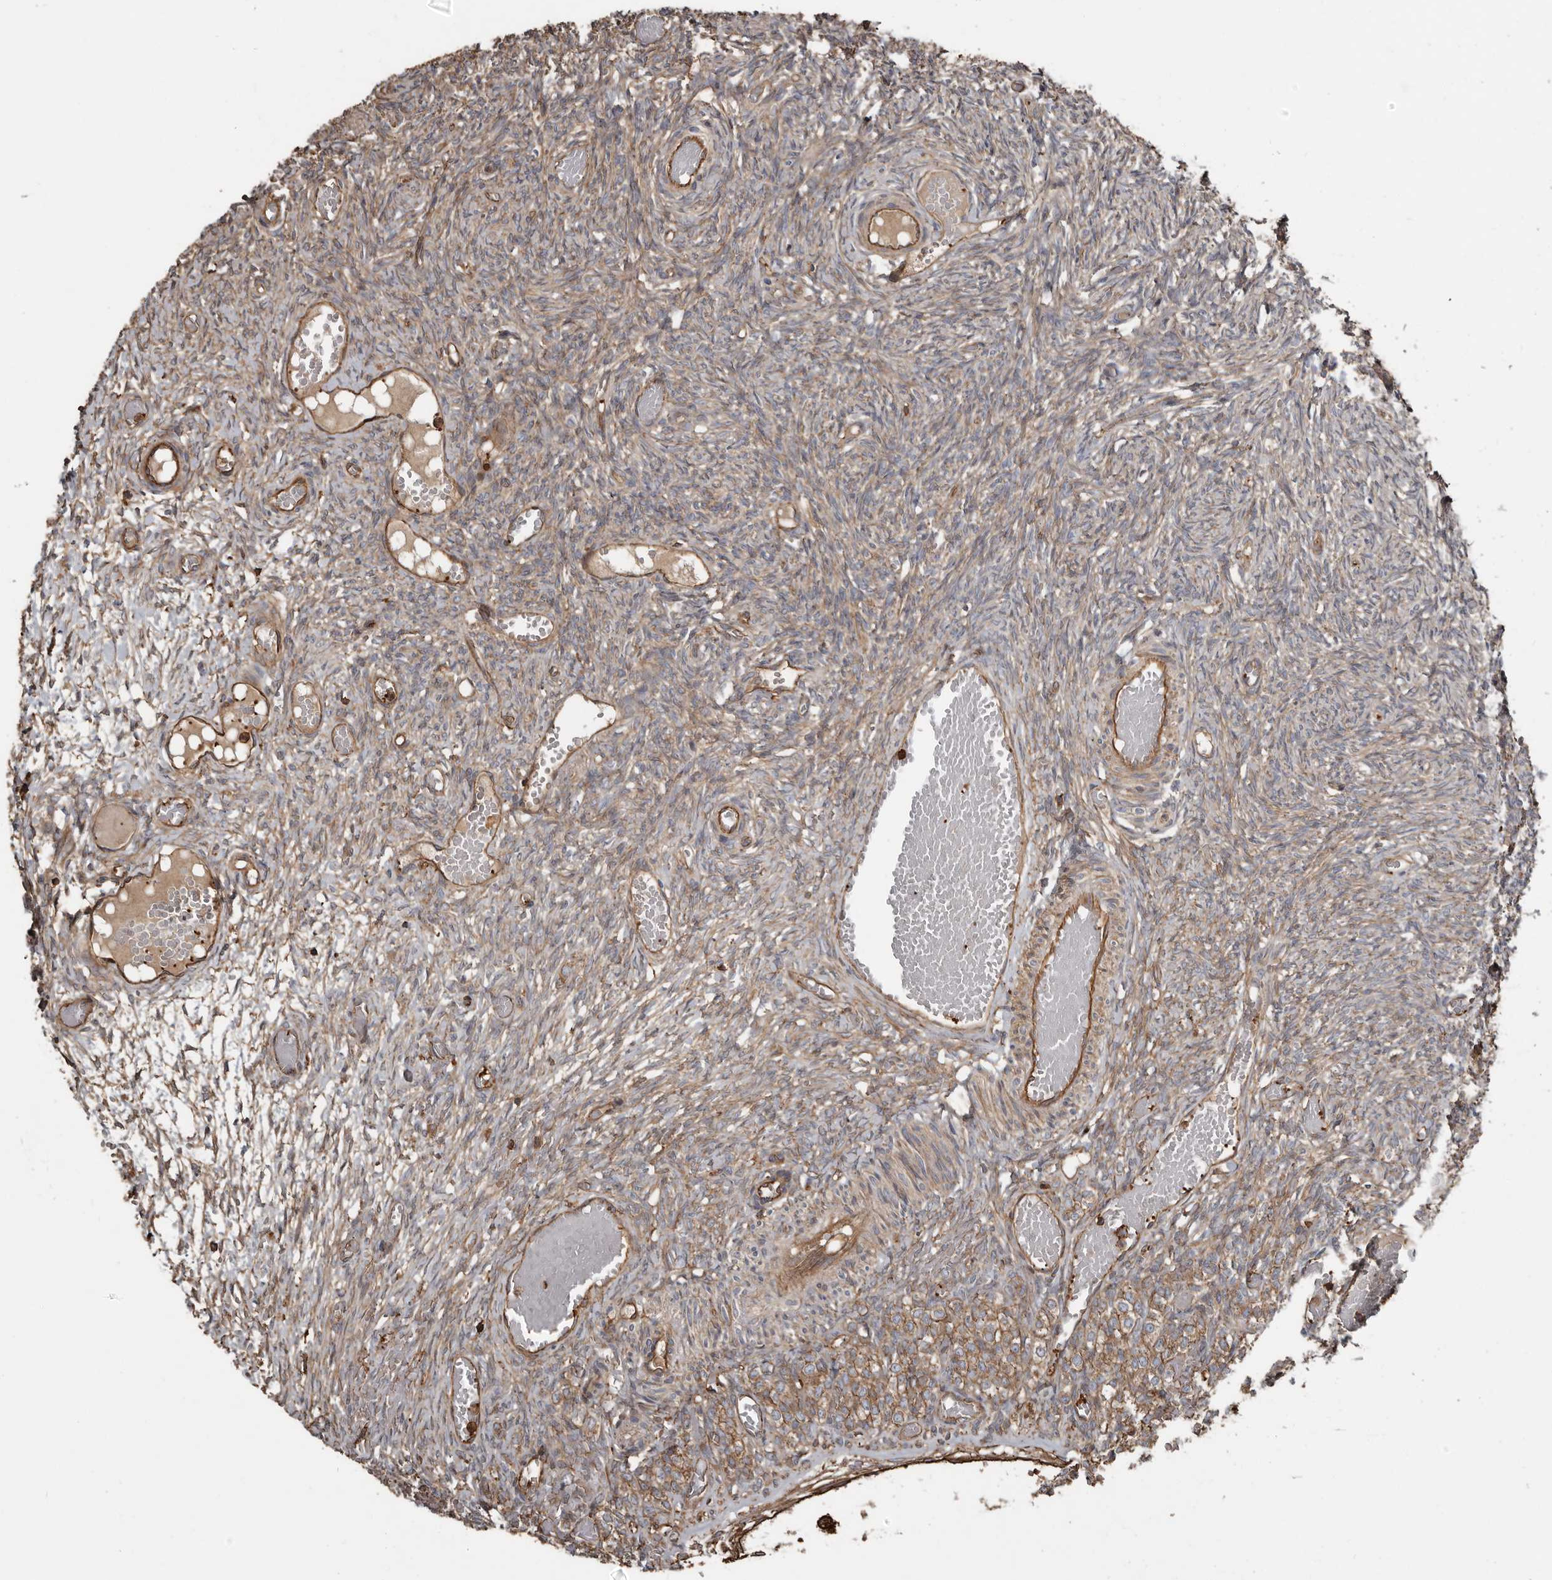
{"staining": {"intensity": "weak", "quantity": "25%-75%", "location": "cytoplasmic/membranous"}, "tissue": "ovary", "cell_type": "Ovarian stroma cells", "image_type": "normal", "snomed": [{"axis": "morphology", "description": "Adenocarcinoma, NOS"}, {"axis": "topography", "description": "Endometrium"}], "caption": "This histopathology image reveals immunohistochemistry staining of benign ovary, with low weak cytoplasmic/membranous expression in about 25%-75% of ovarian stroma cells.", "gene": "DENND6B", "patient": {"sex": "female", "age": 32}}